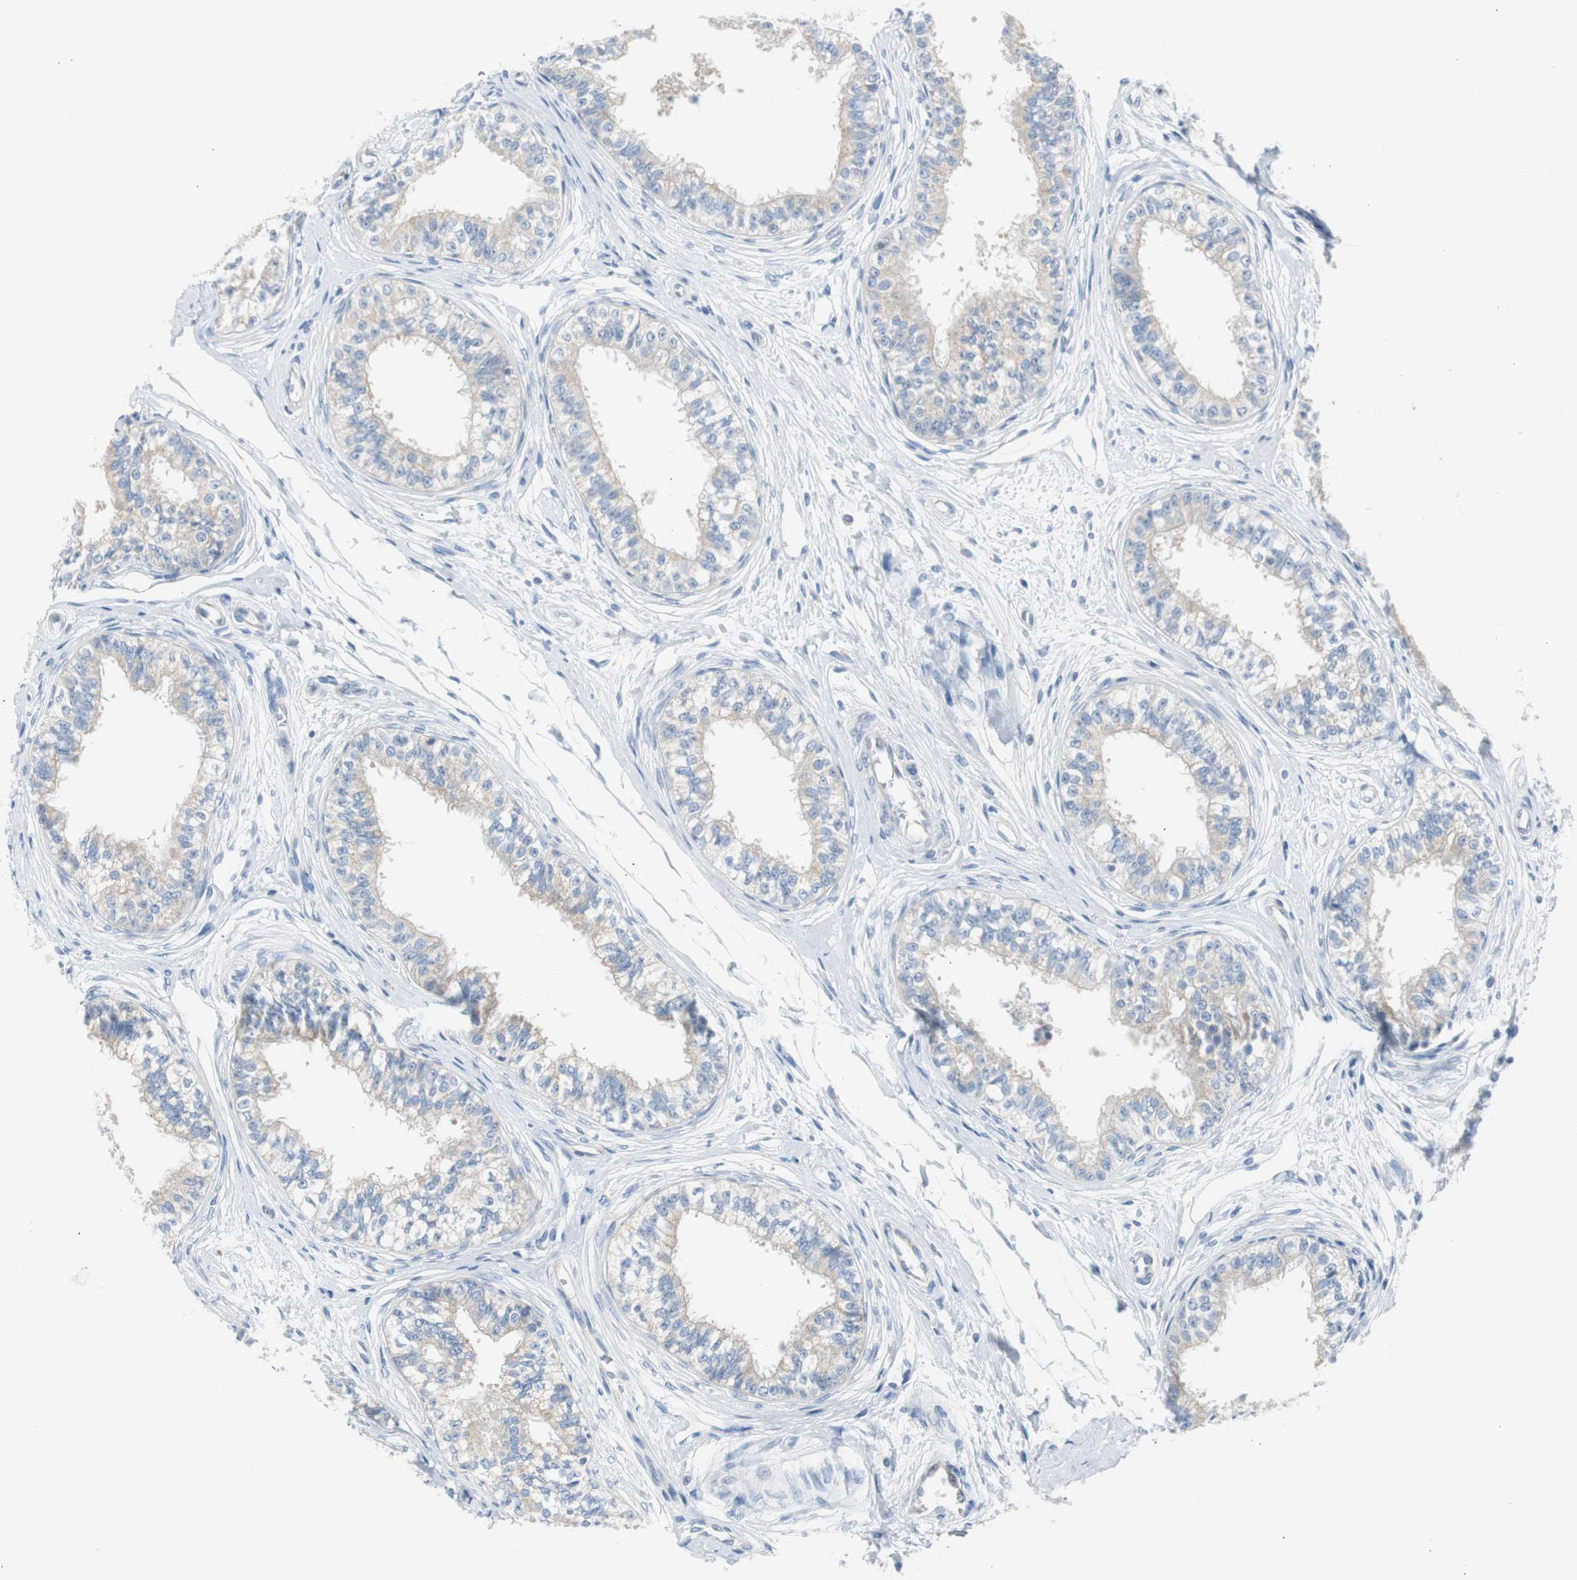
{"staining": {"intensity": "strong", "quantity": ">75%", "location": "cytoplasmic/membranous"}, "tissue": "epididymis", "cell_type": "Glandular cells", "image_type": "normal", "snomed": [{"axis": "morphology", "description": "Normal tissue, NOS"}, {"axis": "morphology", "description": "Adenocarcinoma, metastatic, NOS"}, {"axis": "topography", "description": "Testis"}, {"axis": "topography", "description": "Epididymis"}], "caption": "Immunohistochemical staining of normal human epididymis displays strong cytoplasmic/membranous protein expression in approximately >75% of glandular cells. Nuclei are stained in blue.", "gene": "RPS12", "patient": {"sex": "male", "age": 26}}